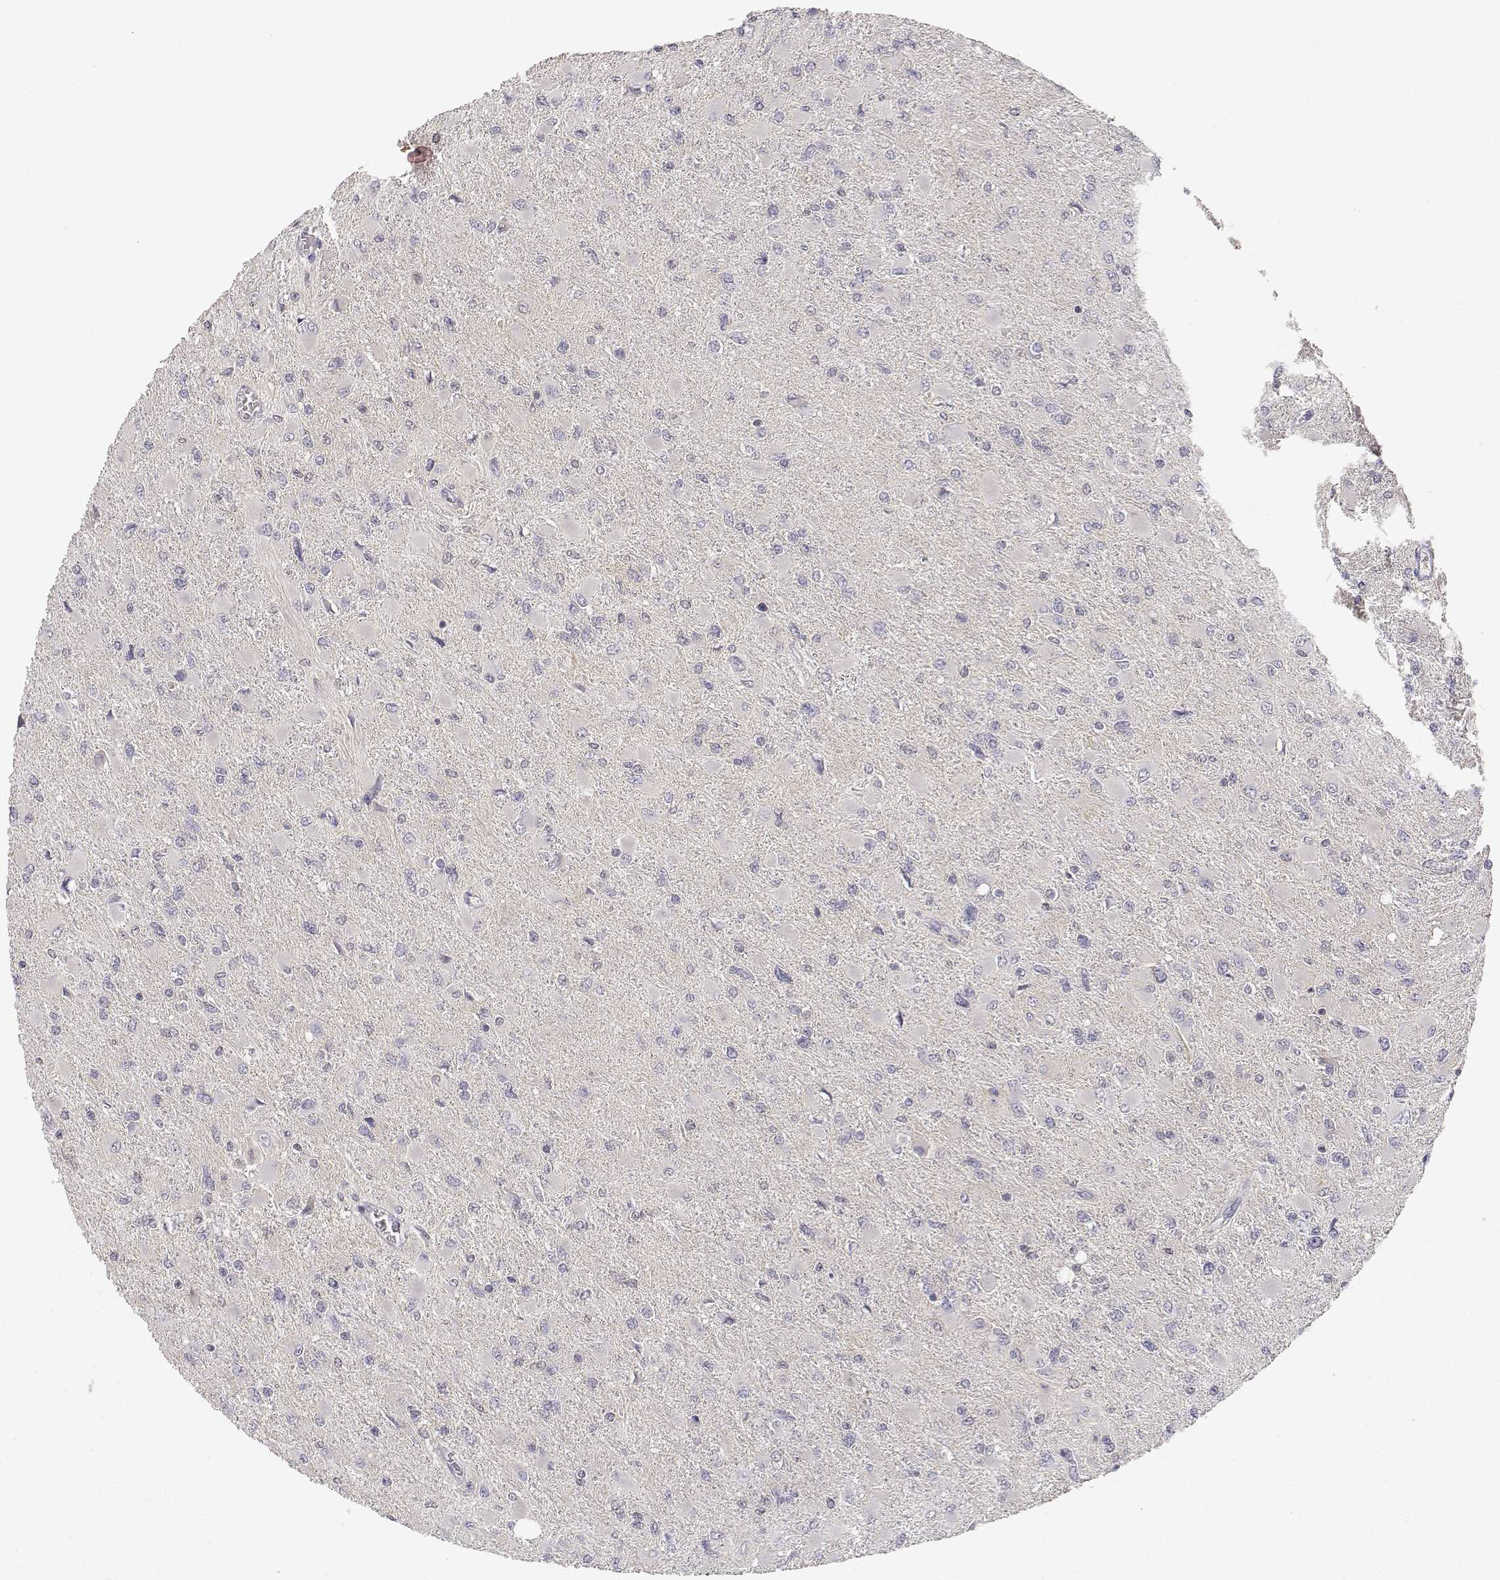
{"staining": {"intensity": "negative", "quantity": "none", "location": "none"}, "tissue": "glioma", "cell_type": "Tumor cells", "image_type": "cancer", "snomed": [{"axis": "morphology", "description": "Glioma, malignant, High grade"}, {"axis": "topography", "description": "Cerebral cortex"}], "caption": "Human glioma stained for a protein using immunohistochemistry (IHC) displays no staining in tumor cells.", "gene": "RAD51", "patient": {"sex": "female", "age": 36}}